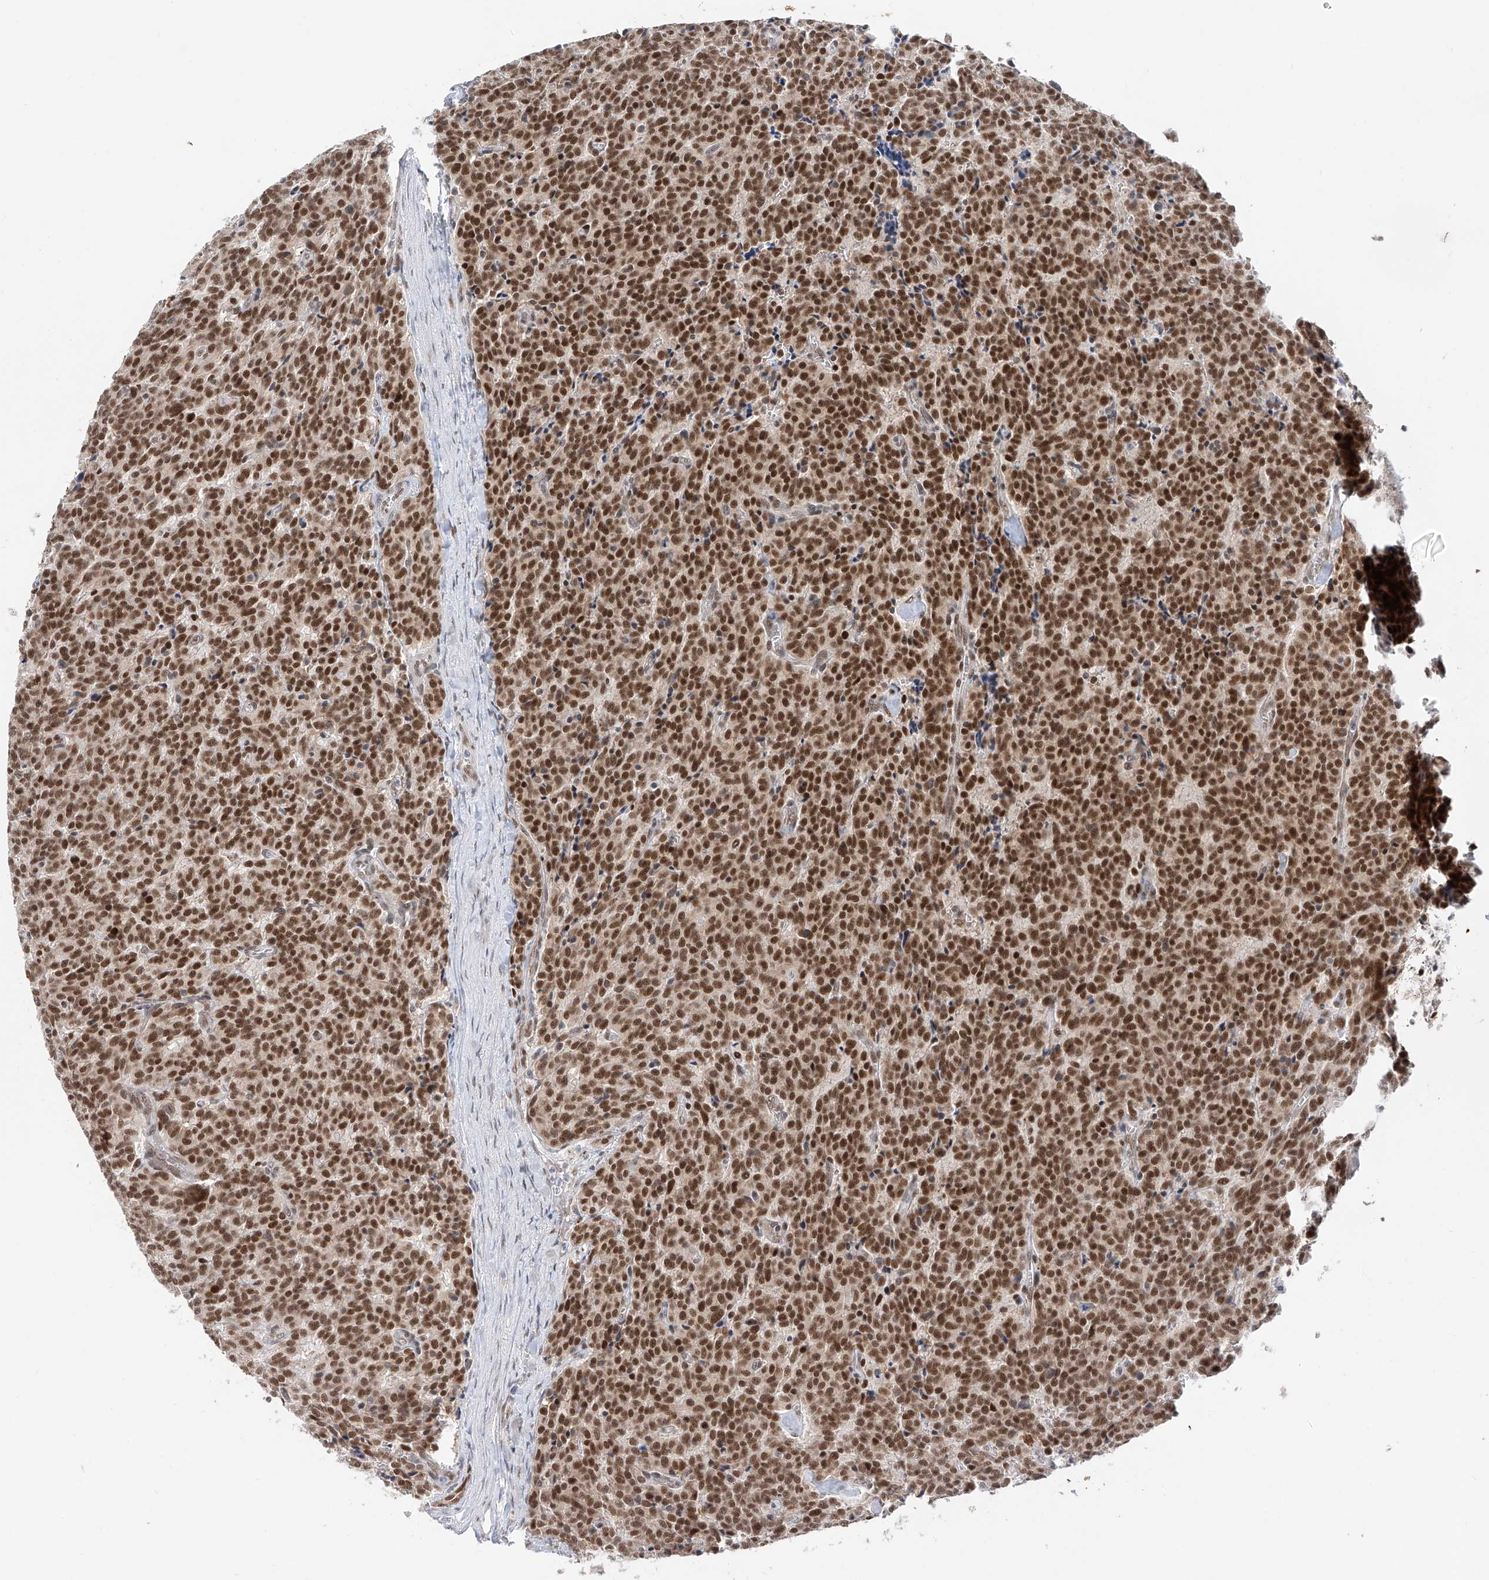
{"staining": {"intensity": "strong", "quantity": ">75%", "location": "nuclear"}, "tissue": "carcinoid", "cell_type": "Tumor cells", "image_type": "cancer", "snomed": [{"axis": "morphology", "description": "Carcinoid, malignant, NOS"}, {"axis": "topography", "description": "Lung"}], "caption": "Immunohistochemical staining of human carcinoid (malignant) demonstrates strong nuclear protein positivity in about >75% of tumor cells.", "gene": "POGK", "patient": {"sex": "female", "age": 46}}